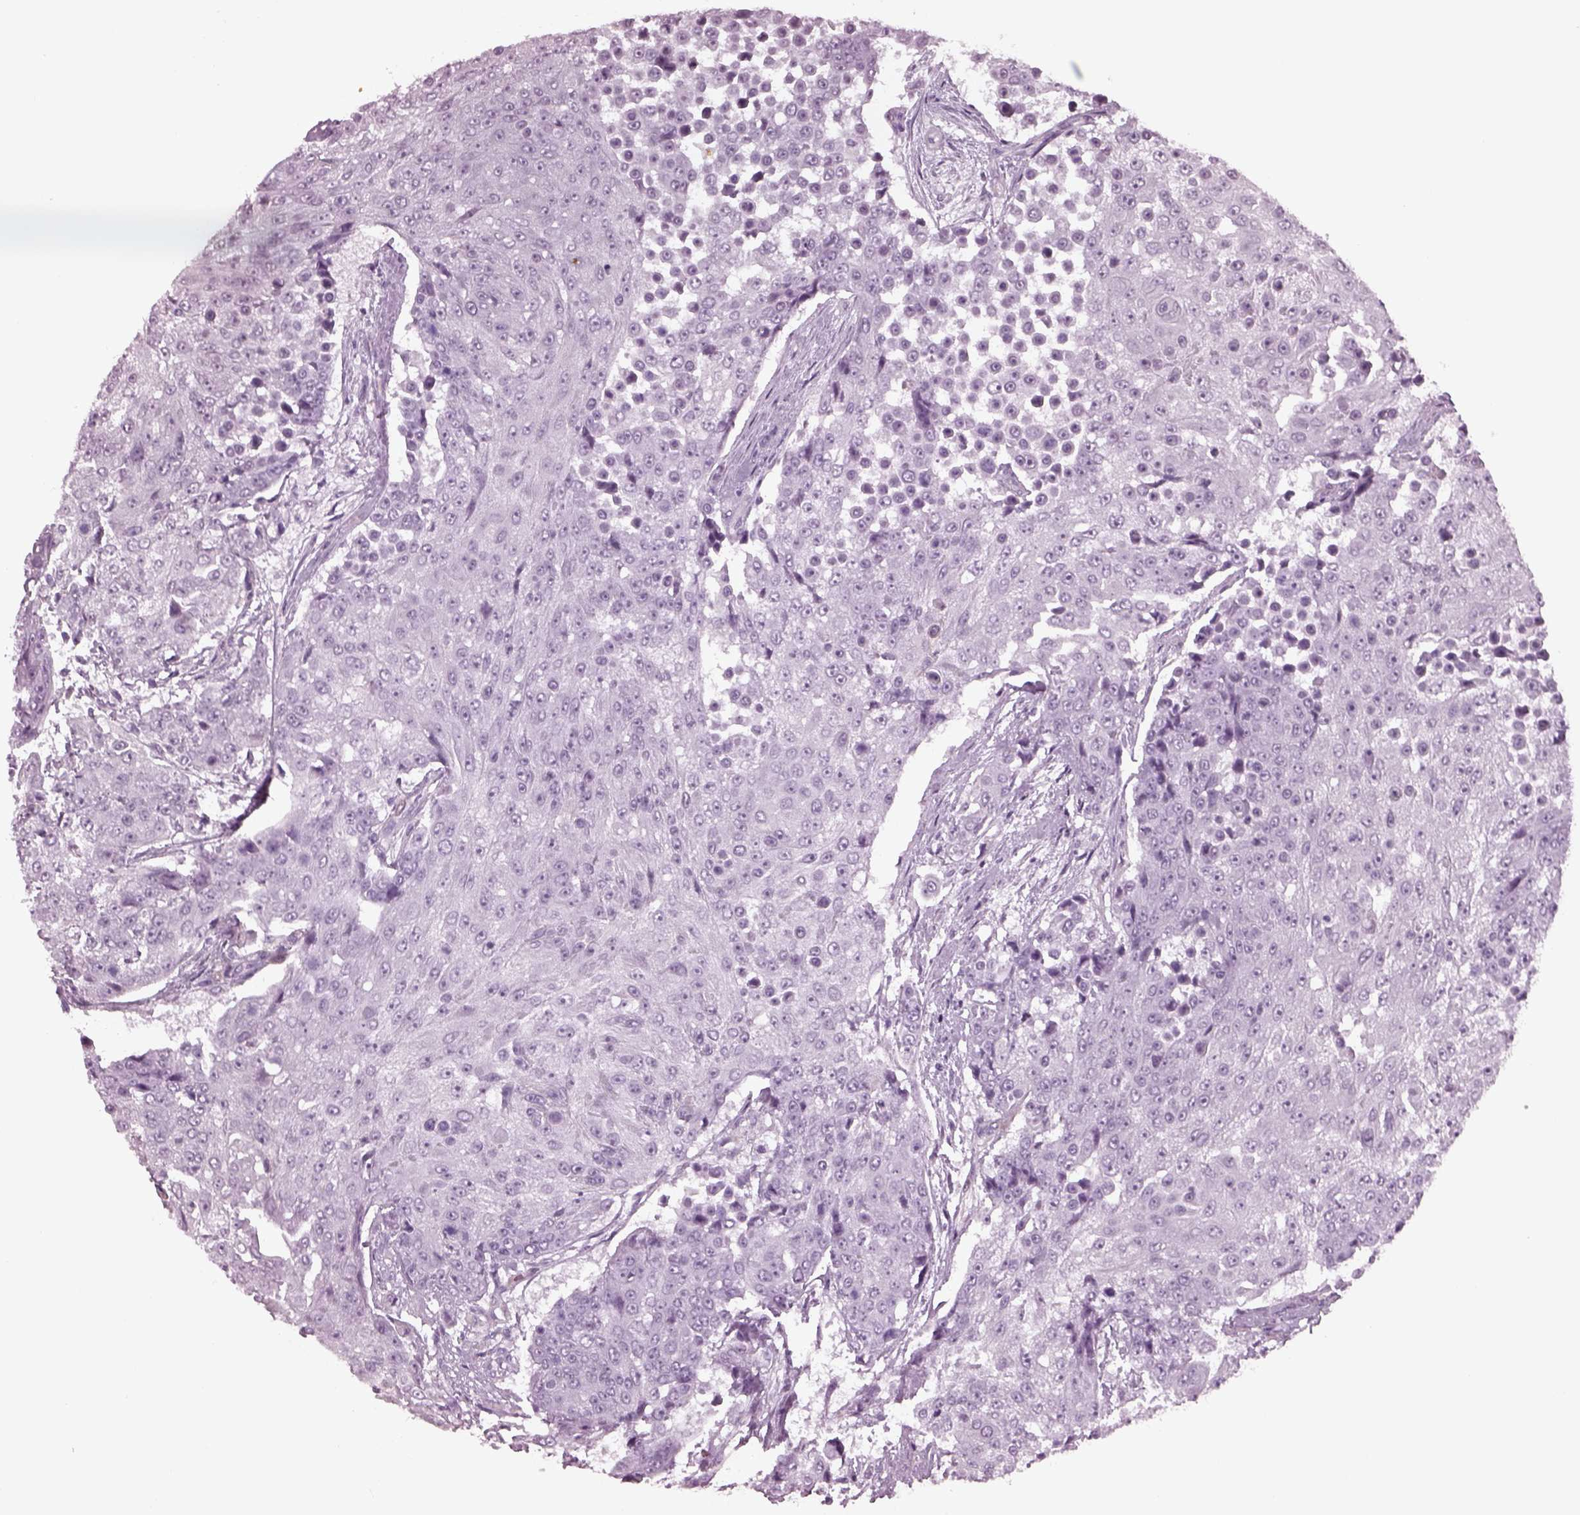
{"staining": {"intensity": "negative", "quantity": "none", "location": "none"}, "tissue": "urothelial cancer", "cell_type": "Tumor cells", "image_type": "cancer", "snomed": [{"axis": "morphology", "description": "Urothelial carcinoma, High grade"}, {"axis": "topography", "description": "Urinary bladder"}], "caption": "Immunohistochemistry of human high-grade urothelial carcinoma reveals no expression in tumor cells. (Brightfield microscopy of DAB IHC at high magnification).", "gene": "TPPP2", "patient": {"sex": "female", "age": 63}}